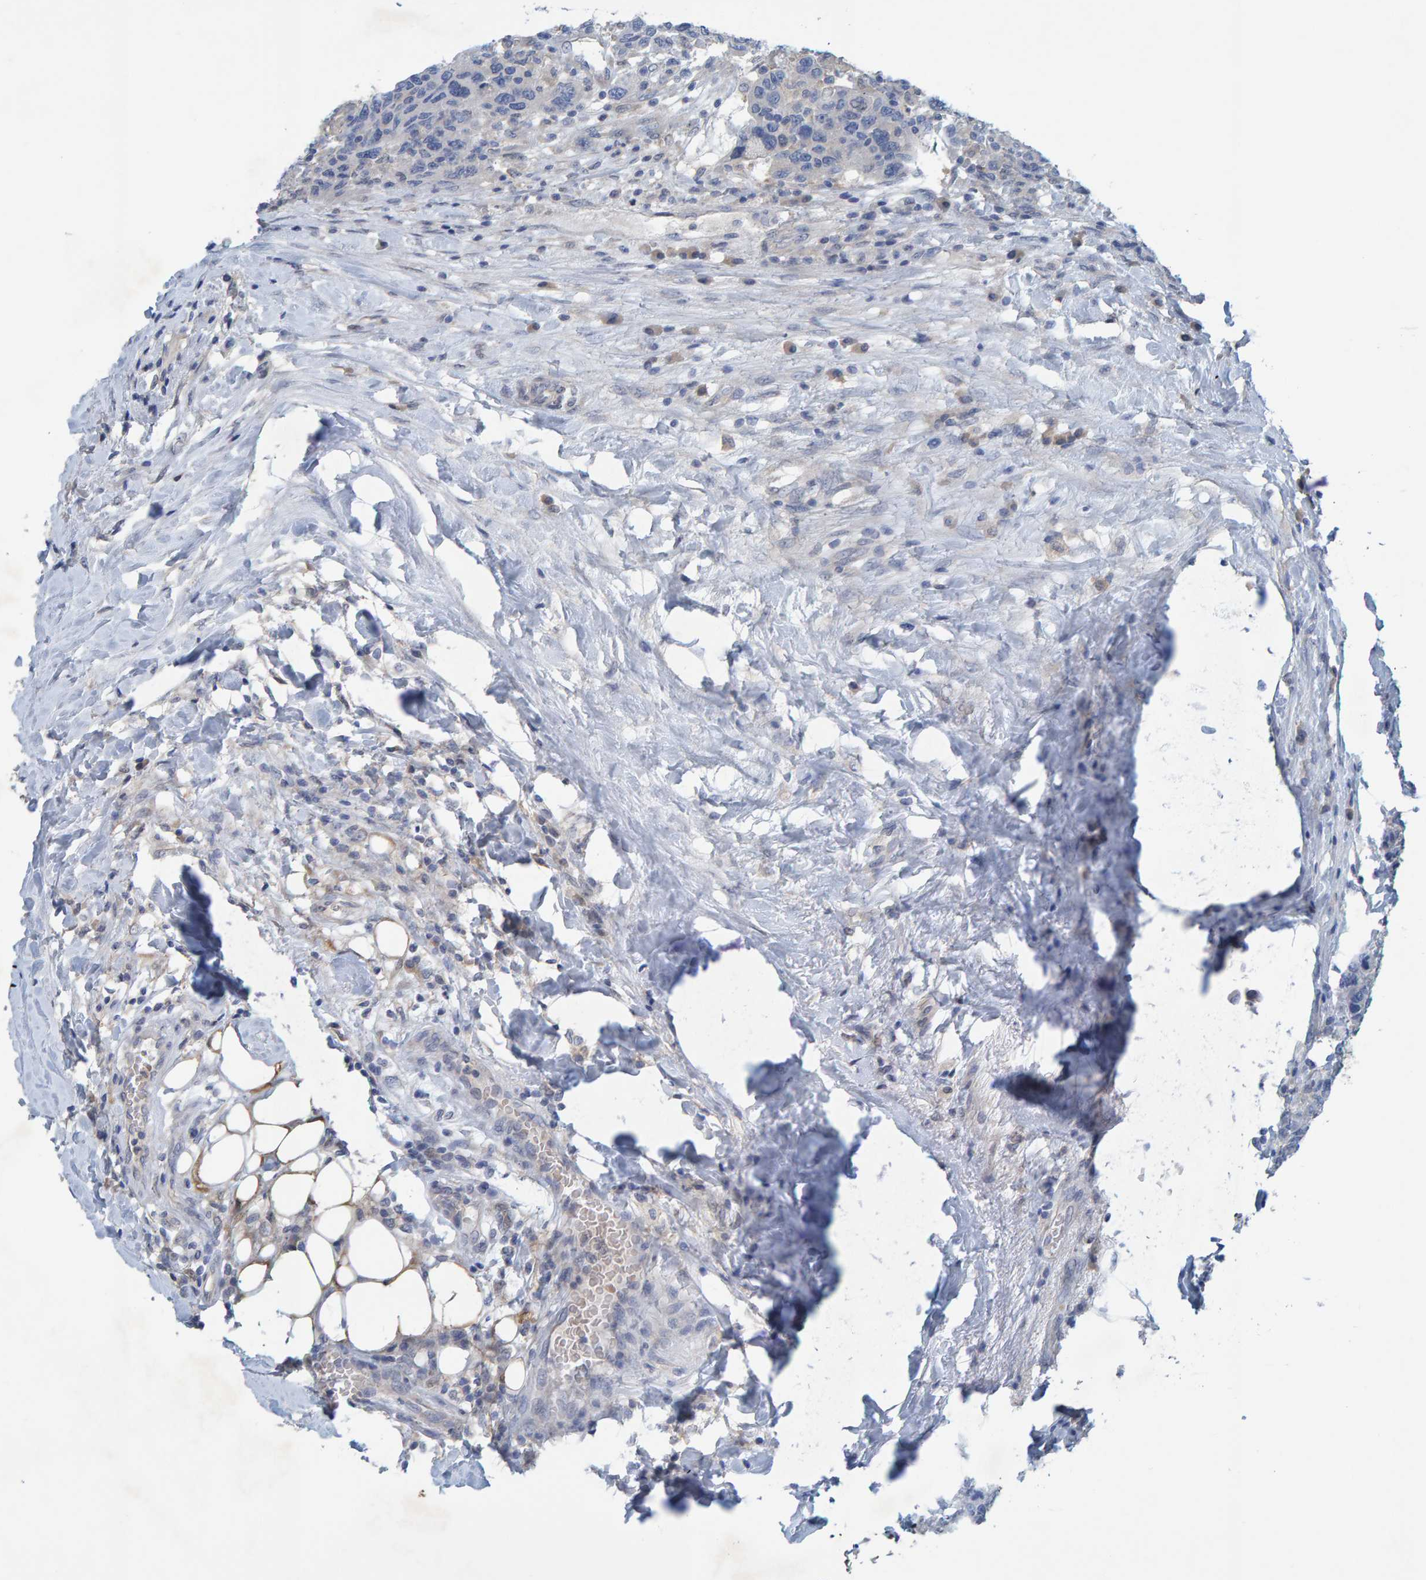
{"staining": {"intensity": "negative", "quantity": "none", "location": "none"}, "tissue": "breast cancer", "cell_type": "Tumor cells", "image_type": "cancer", "snomed": [{"axis": "morphology", "description": "Duct carcinoma"}, {"axis": "topography", "description": "Breast"}], "caption": "This is an IHC micrograph of breast infiltrating ductal carcinoma. There is no positivity in tumor cells.", "gene": "ALAD", "patient": {"sex": "female", "age": 37}}